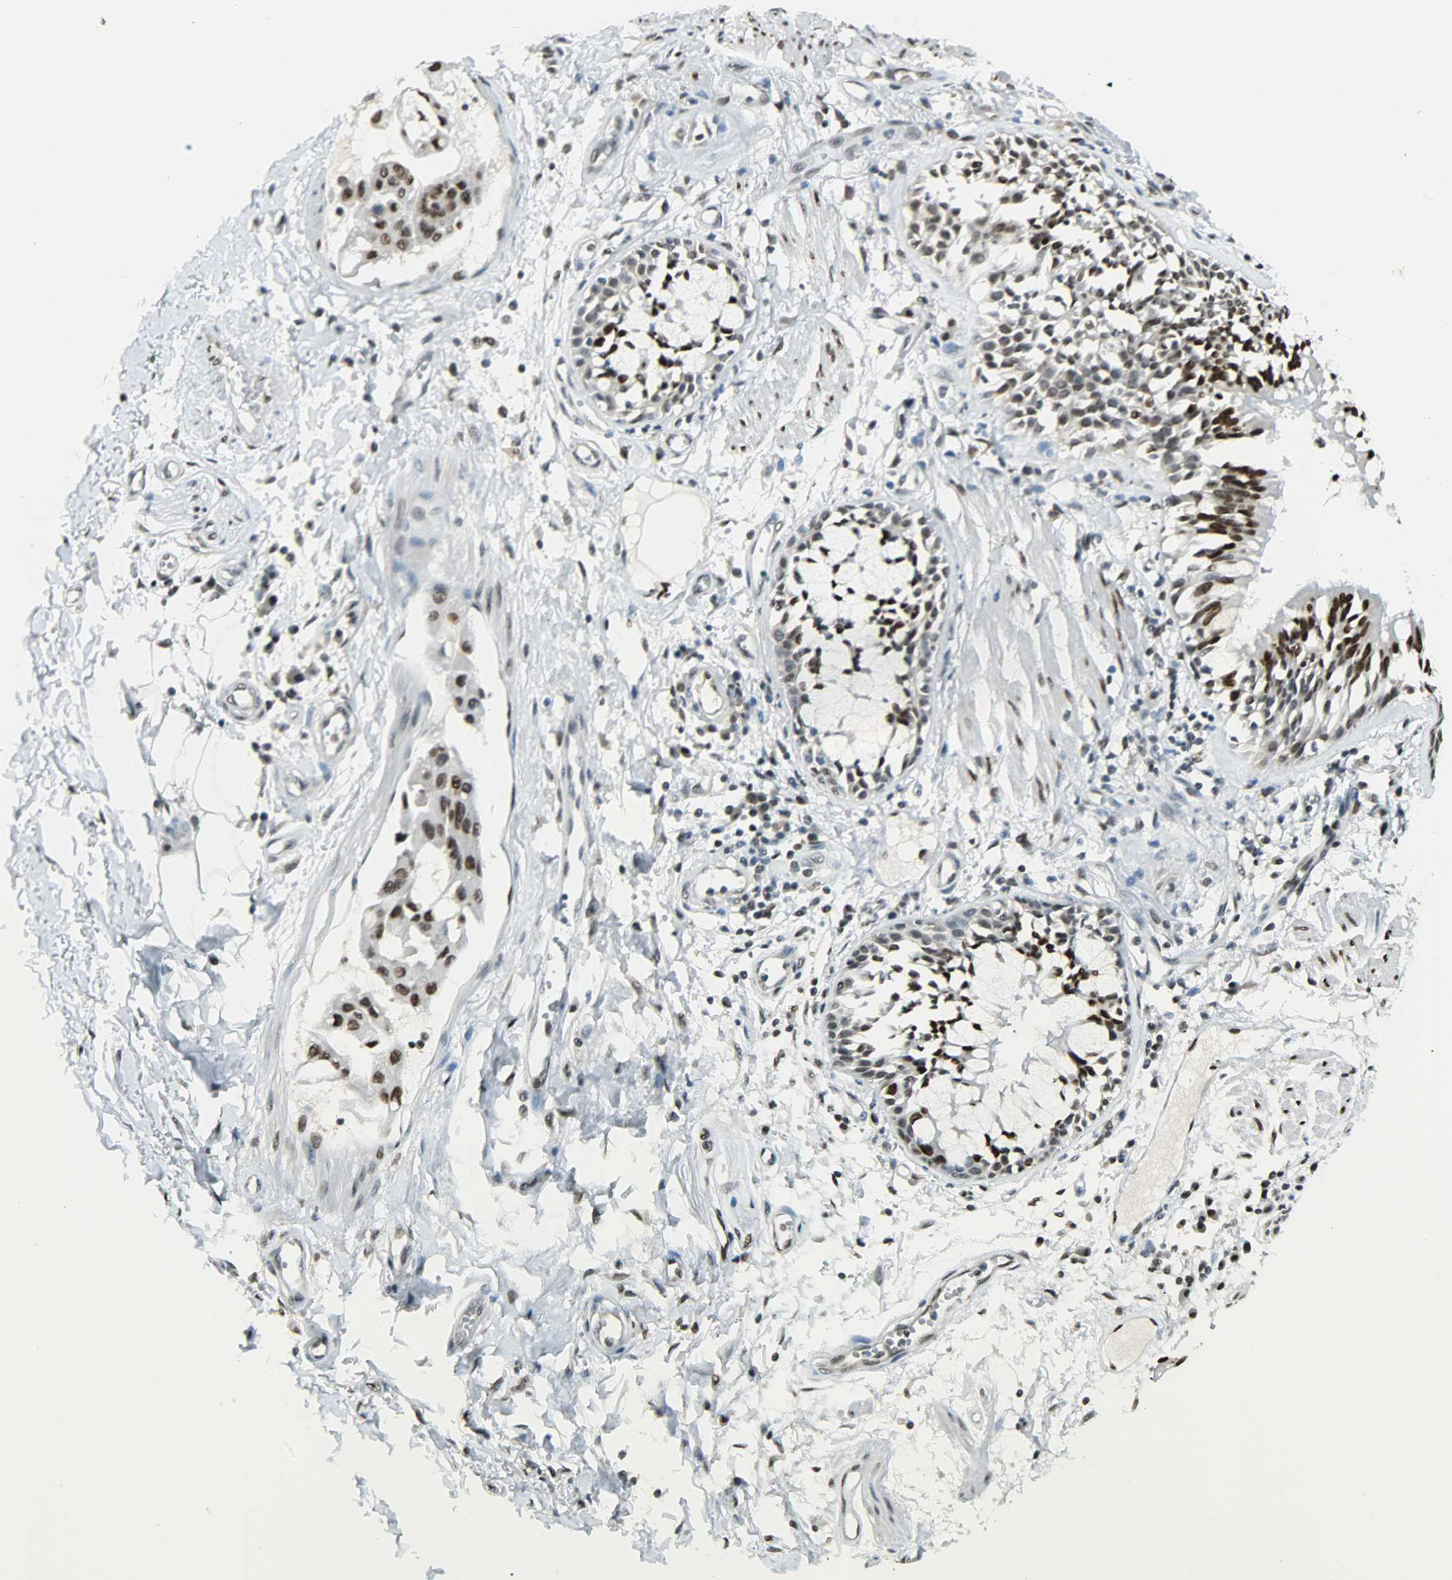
{"staining": {"intensity": "moderate", "quantity": "25%-75%", "location": "nuclear"}, "tissue": "adipose tissue", "cell_type": "Adipocytes", "image_type": "normal", "snomed": [{"axis": "morphology", "description": "Normal tissue, NOS"}, {"axis": "morphology", "description": "Adenocarcinoma, NOS"}, {"axis": "topography", "description": "Cartilage tissue"}, {"axis": "topography", "description": "Bronchus"}, {"axis": "topography", "description": "Lung"}], "caption": "An image of human adipose tissue stained for a protein demonstrates moderate nuclear brown staining in adipocytes. Nuclei are stained in blue.", "gene": "MYEF2", "patient": {"sex": "female", "age": 67}}